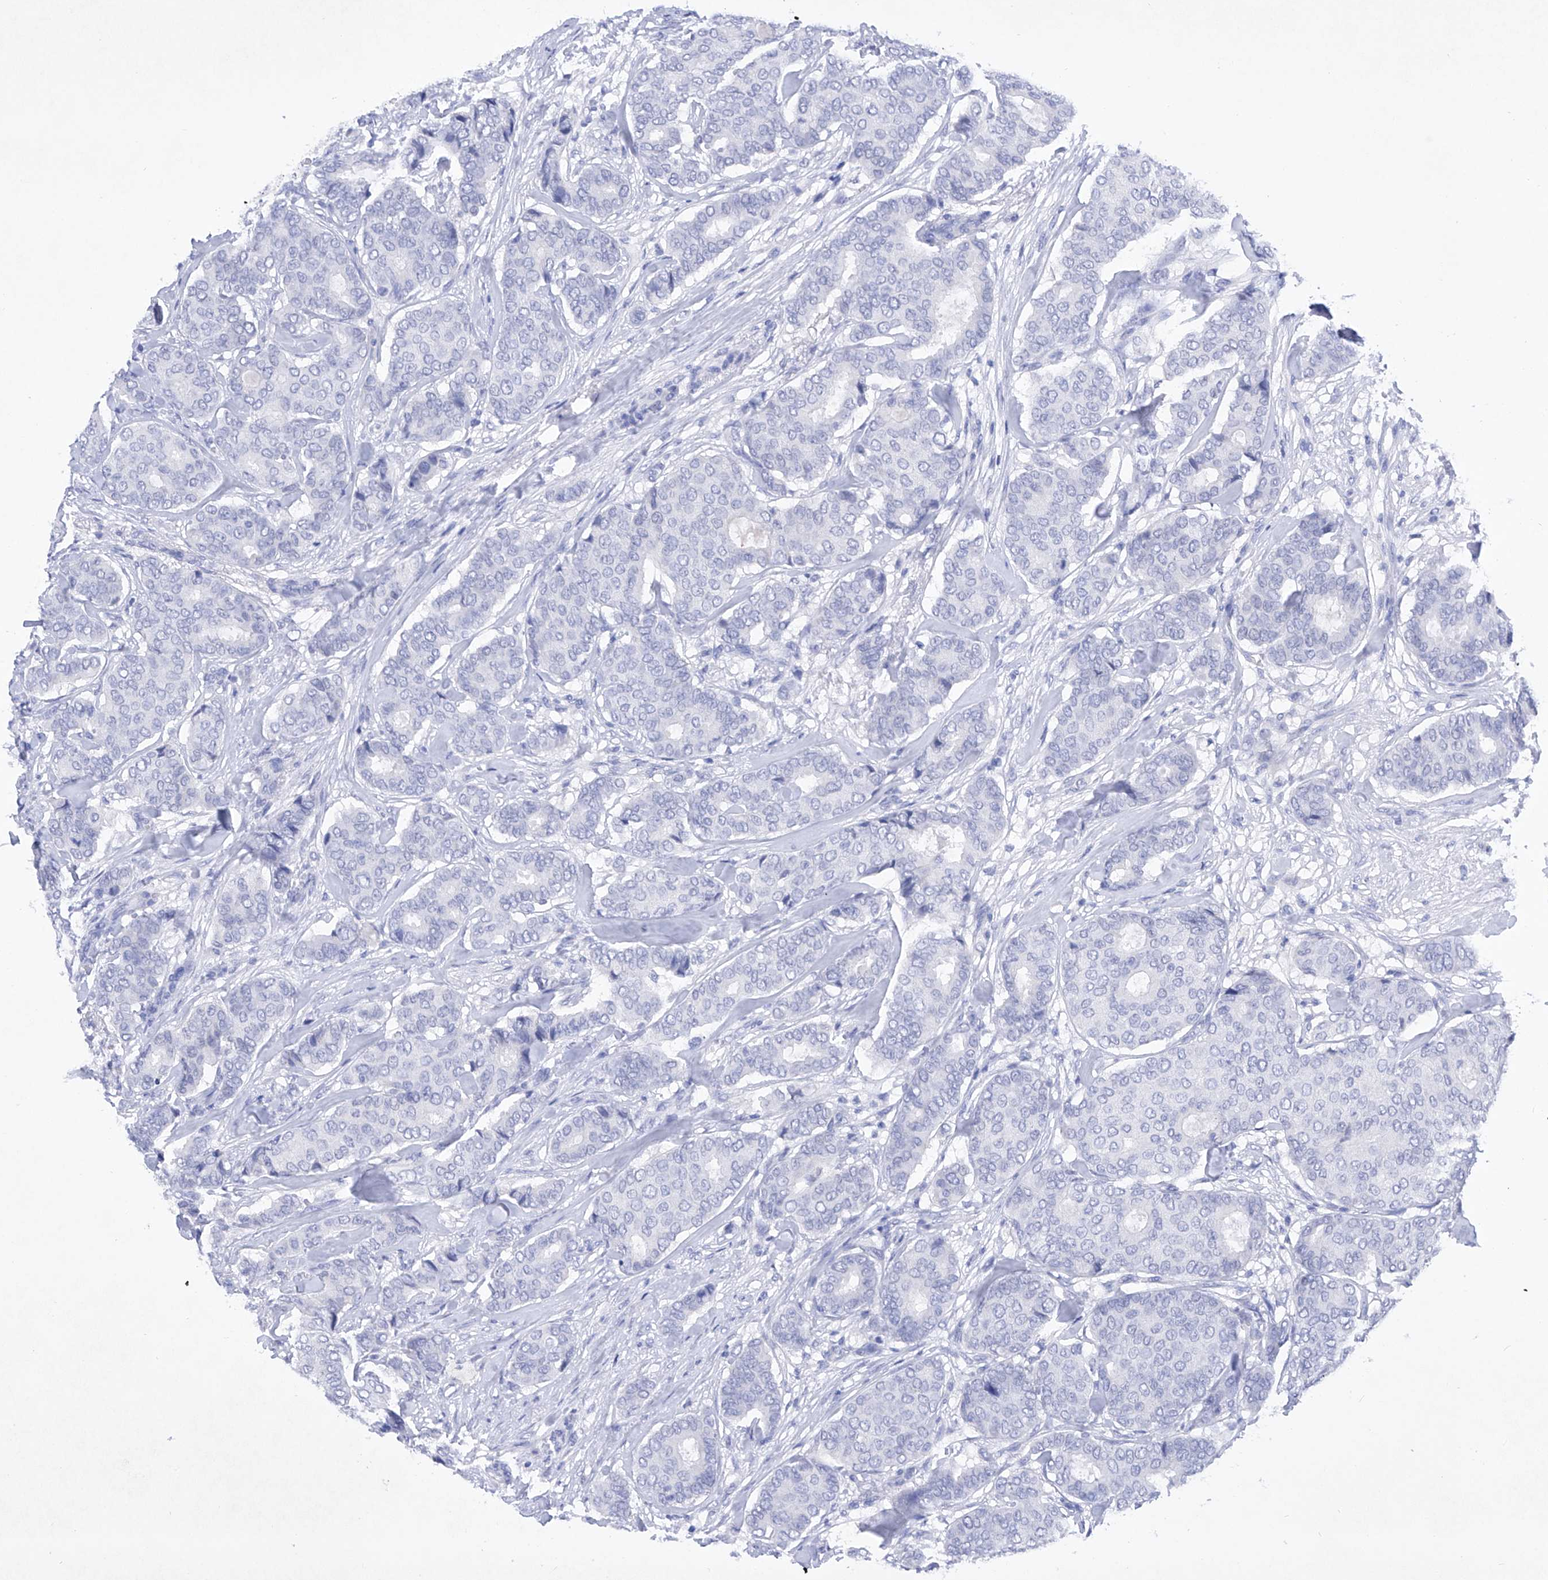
{"staining": {"intensity": "negative", "quantity": "none", "location": "none"}, "tissue": "breast cancer", "cell_type": "Tumor cells", "image_type": "cancer", "snomed": [{"axis": "morphology", "description": "Duct carcinoma"}, {"axis": "topography", "description": "Breast"}], "caption": "Tumor cells show no significant protein expression in breast invasive ductal carcinoma.", "gene": "BARX2", "patient": {"sex": "female", "age": 75}}